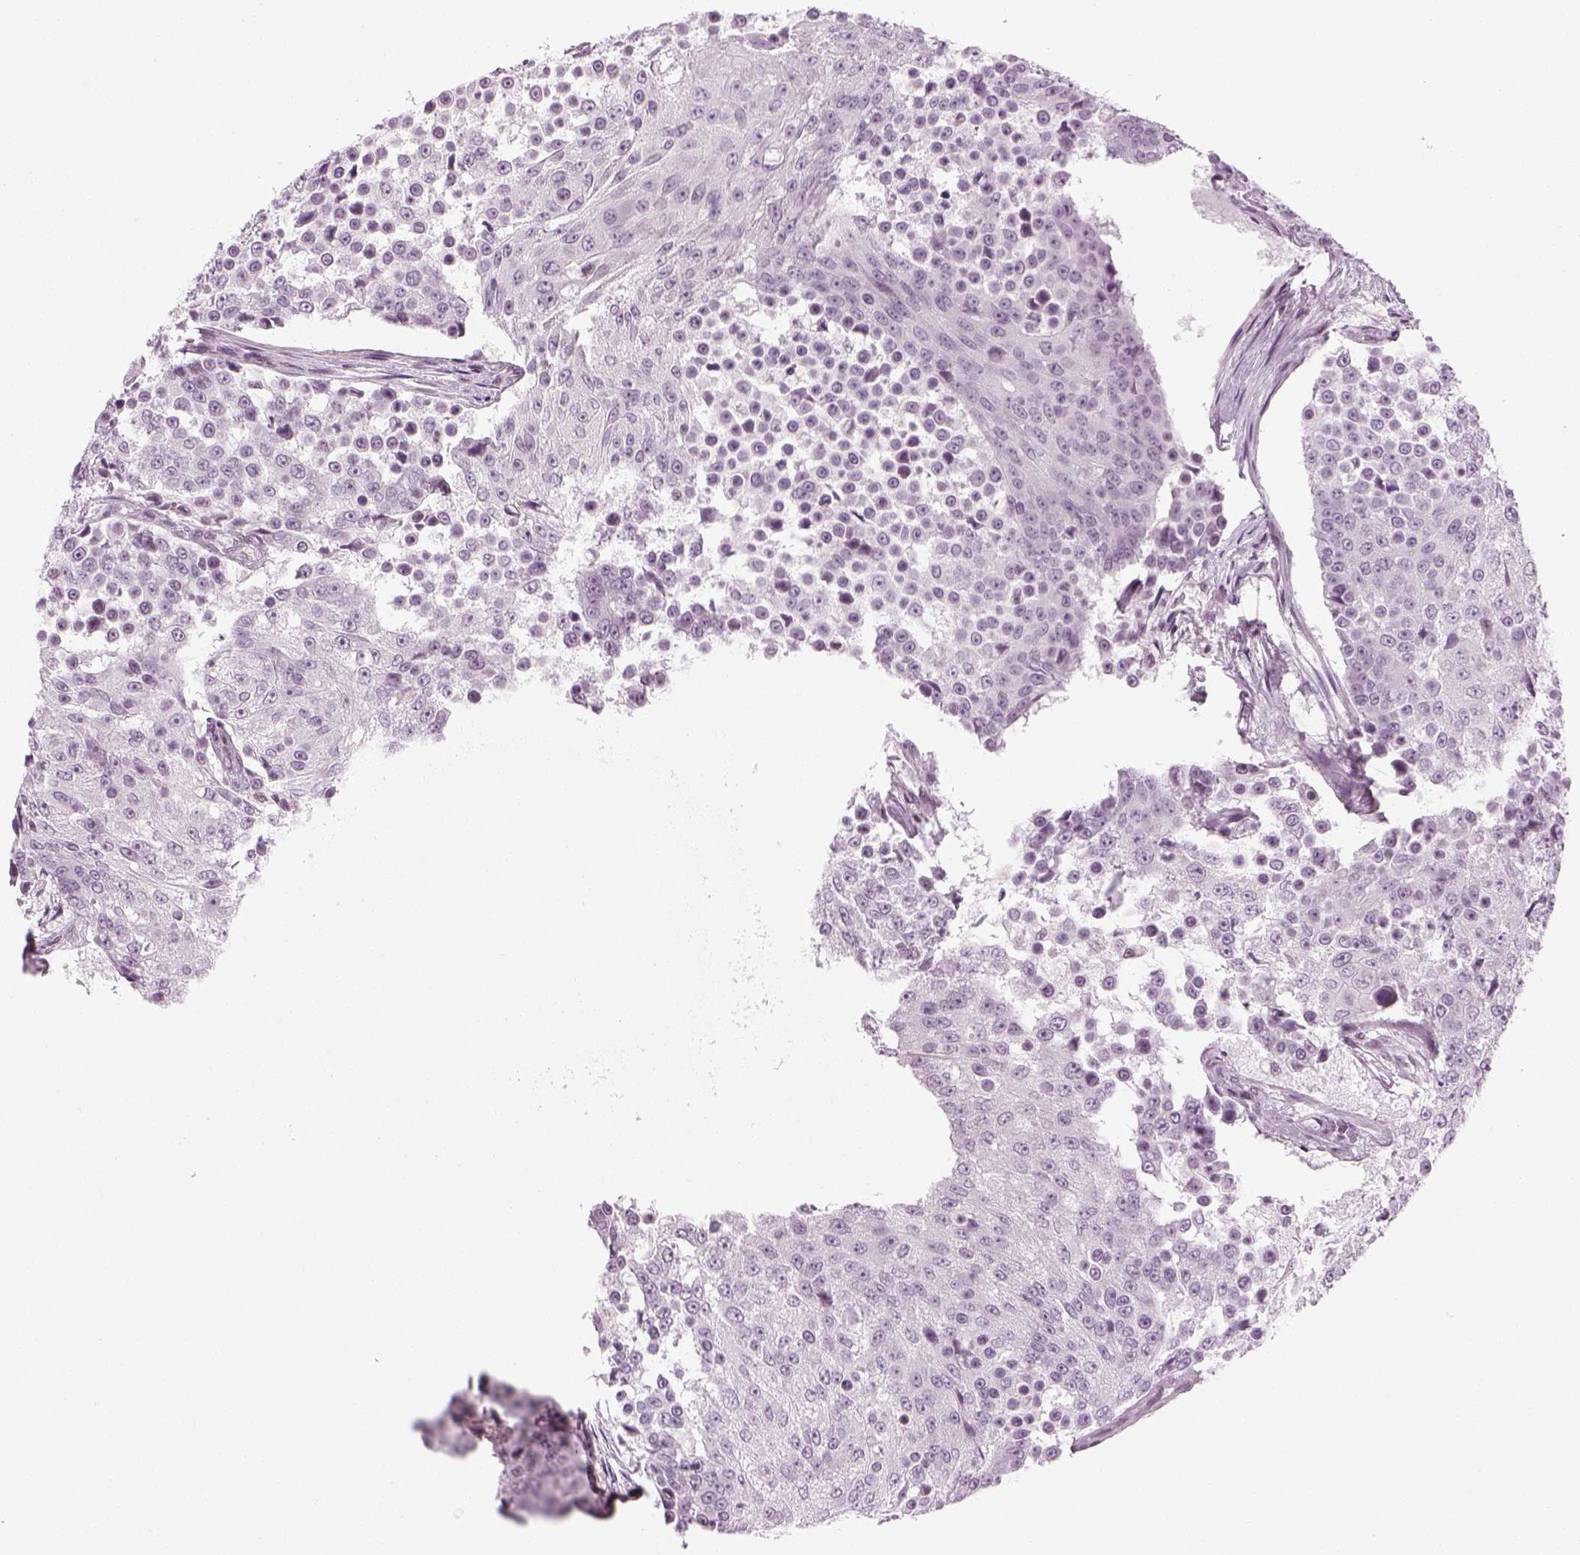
{"staining": {"intensity": "negative", "quantity": "none", "location": "none"}, "tissue": "urothelial cancer", "cell_type": "Tumor cells", "image_type": "cancer", "snomed": [{"axis": "morphology", "description": "Urothelial carcinoma, High grade"}, {"axis": "topography", "description": "Urinary bladder"}], "caption": "An image of human high-grade urothelial carcinoma is negative for staining in tumor cells. (Stains: DAB IHC with hematoxylin counter stain, Microscopy: brightfield microscopy at high magnification).", "gene": "KCNG2", "patient": {"sex": "female", "age": 63}}